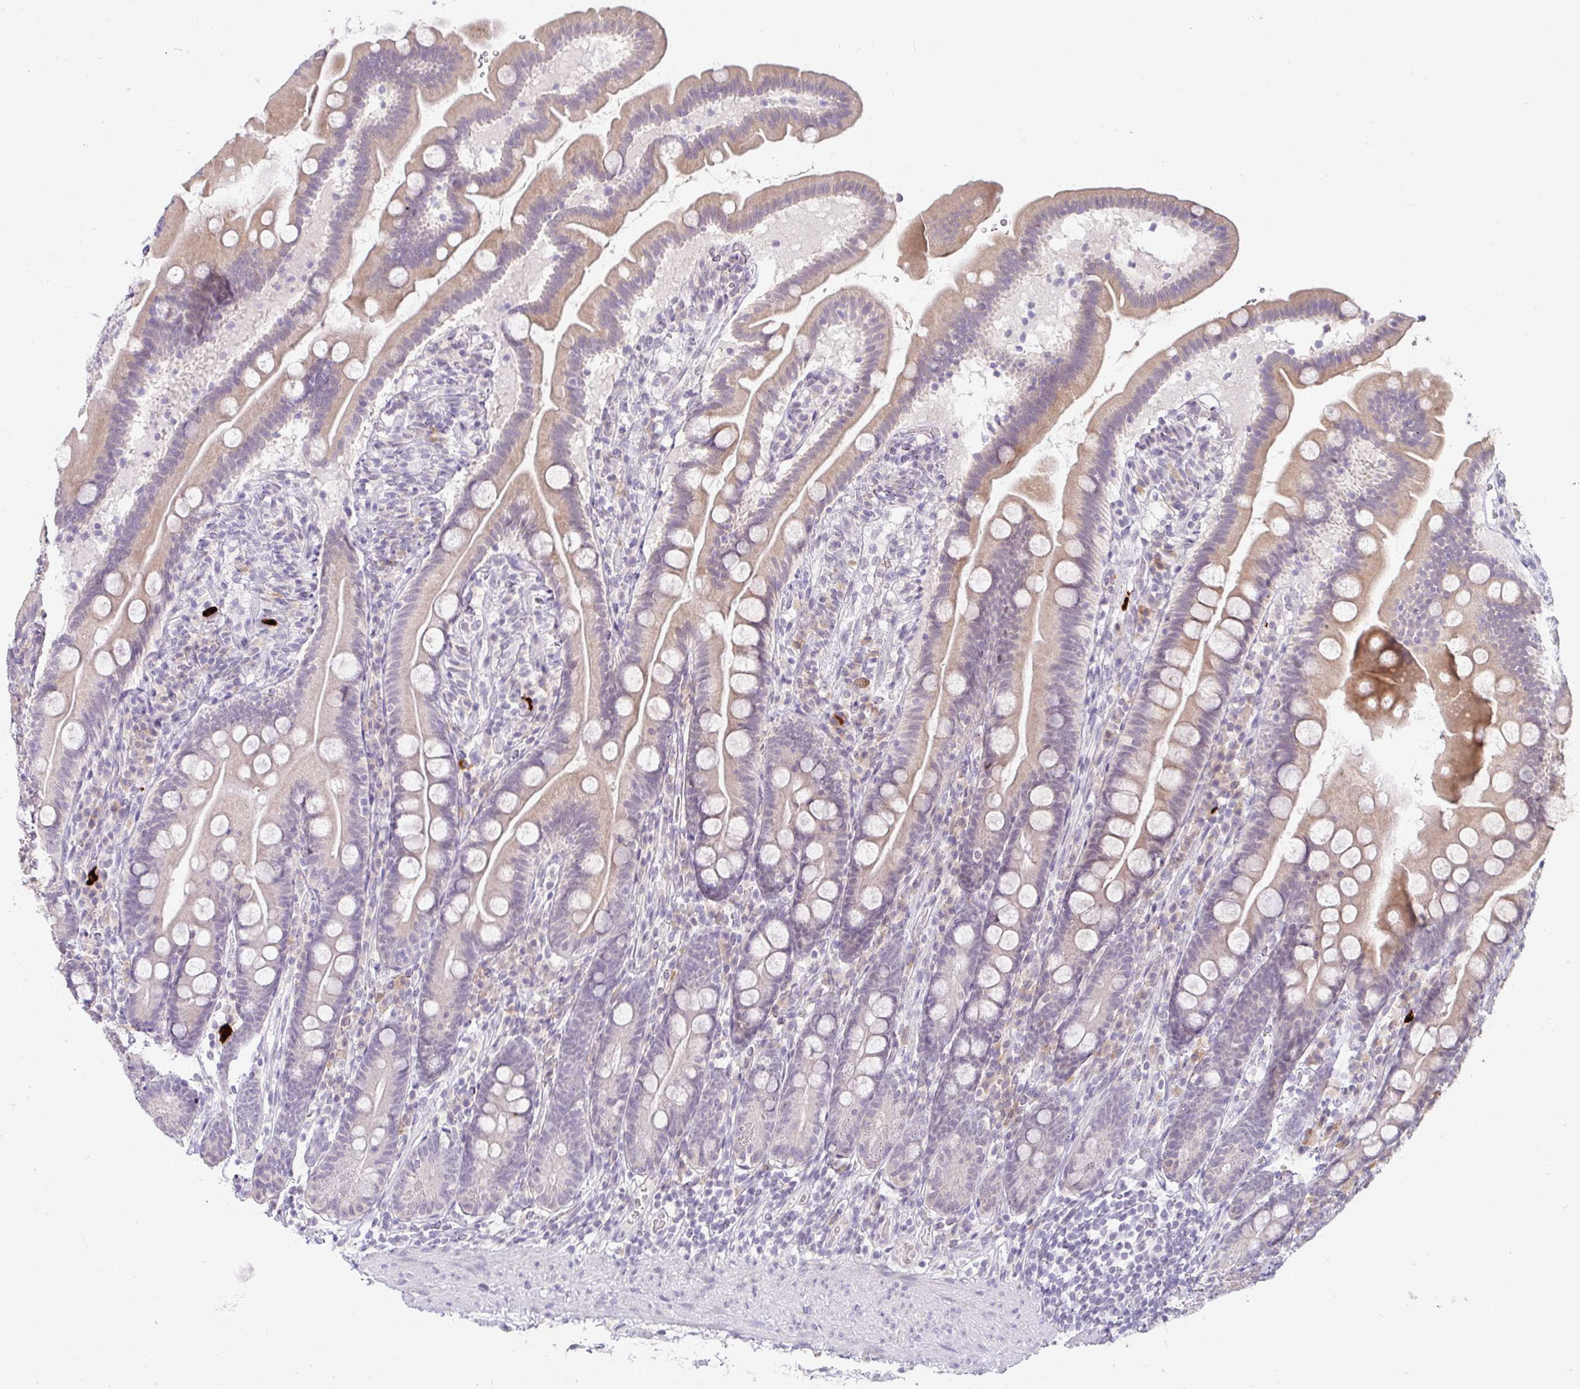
{"staining": {"intensity": "weak", "quantity": "25%-75%", "location": "cytoplasmic/membranous"}, "tissue": "duodenum", "cell_type": "Glandular cells", "image_type": "normal", "snomed": [{"axis": "morphology", "description": "Normal tissue, NOS"}, {"axis": "topography", "description": "Duodenum"}], "caption": "Approximately 25%-75% of glandular cells in benign duodenum display weak cytoplasmic/membranous protein positivity as visualized by brown immunohistochemical staining.", "gene": "DDN", "patient": {"sex": "female", "age": 67}}